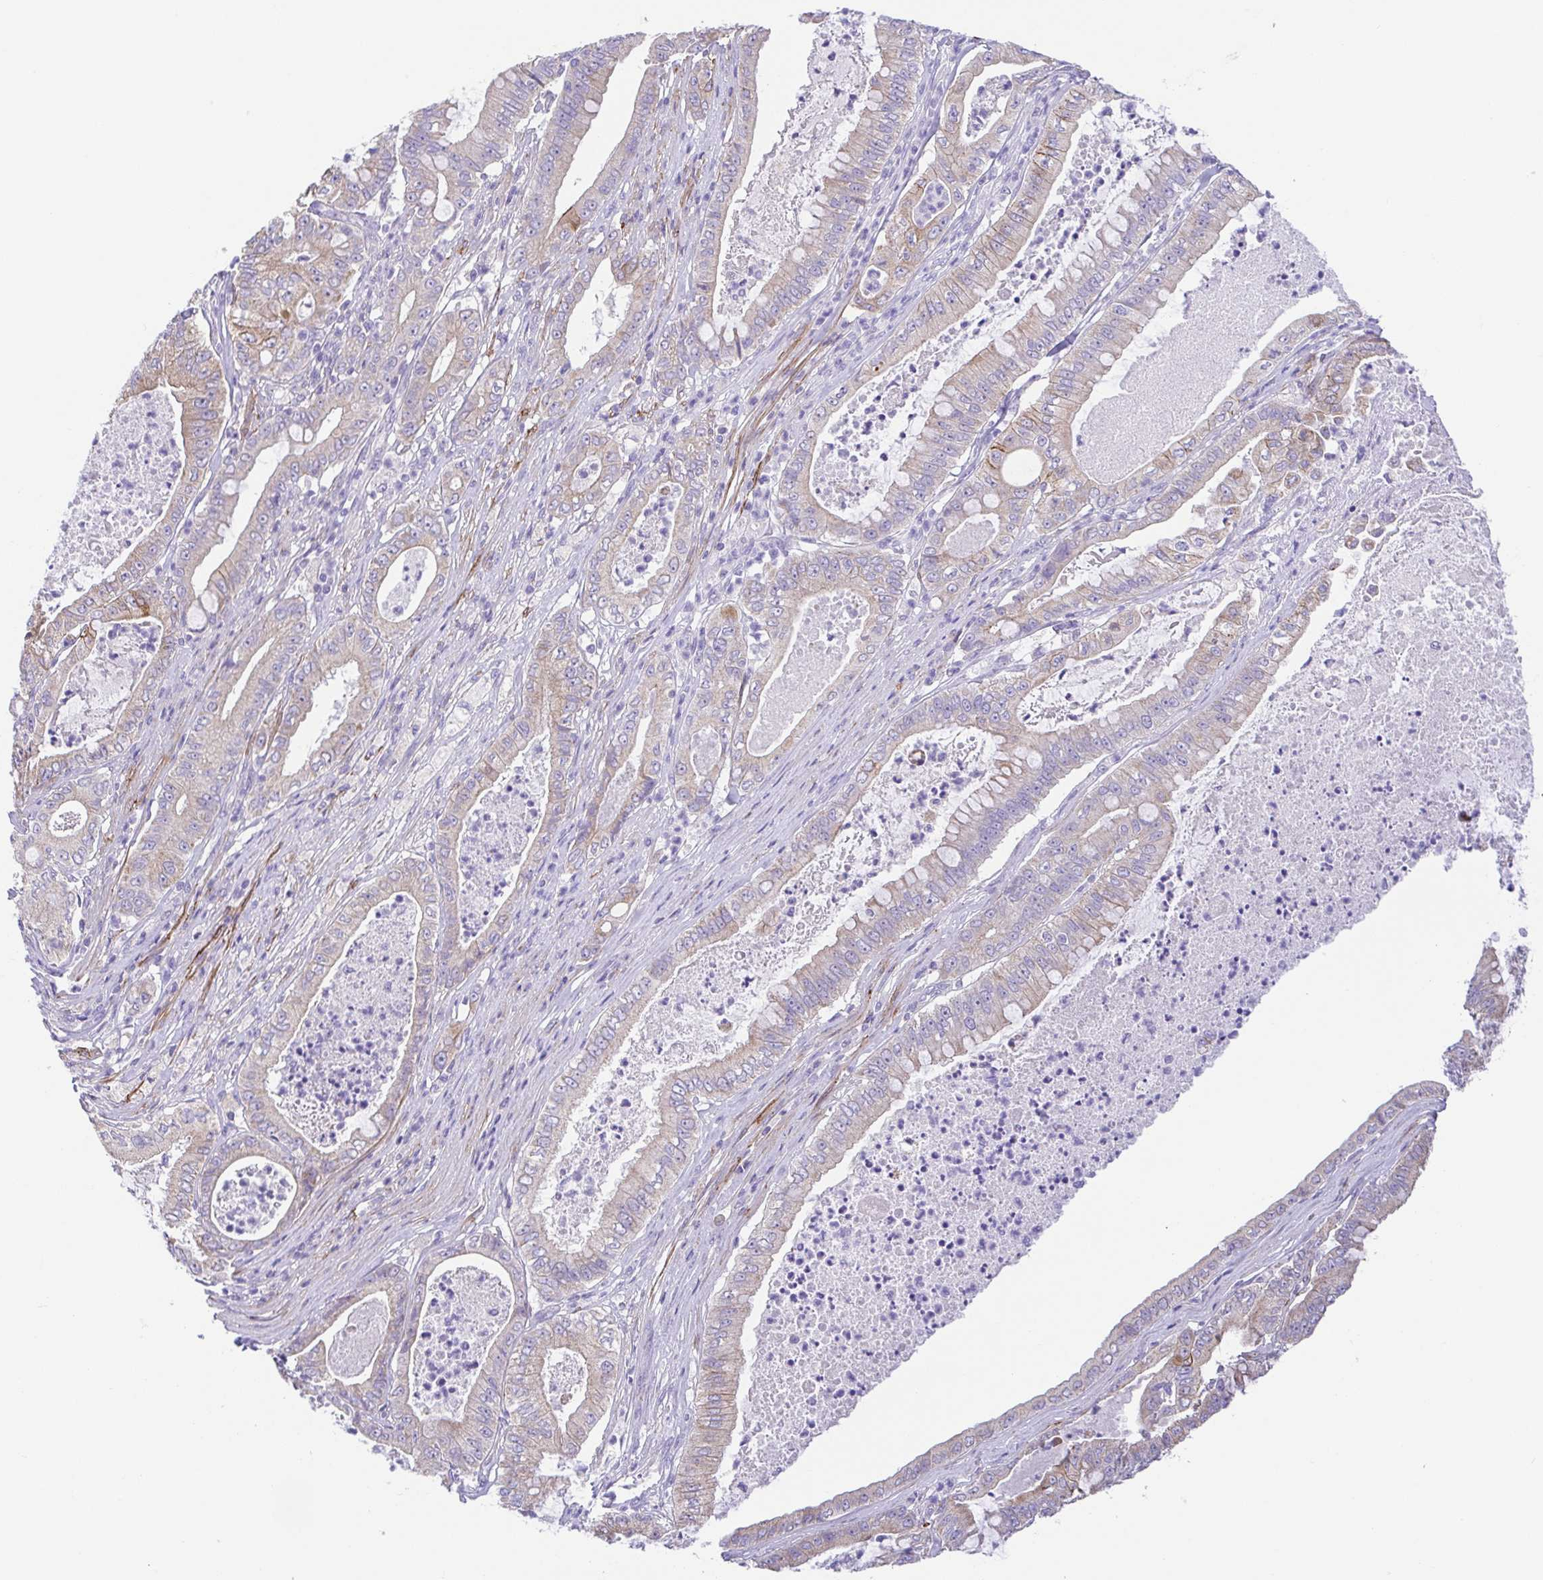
{"staining": {"intensity": "weak", "quantity": "<25%", "location": "cytoplasmic/membranous"}, "tissue": "pancreatic cancer", "cell_type": "Tumor cells", "image_type": "cancer", "snomed": [{"axis": "morphology", "description": "Adenocarcinoma, NOS"}, {"axis": "topography", "description": "Pancreas"}], "caption": "High power microscopy histopathology image of an immunohistochemistry (IHC) photomicrograph of pancreatic cancer, revealing no significant staining in tumor cells. (DAB IHC visualized using brightfield microscopy, high magnification).", "gene": "SLC13A1", "patient": {"sex": "male", "age": 71}}